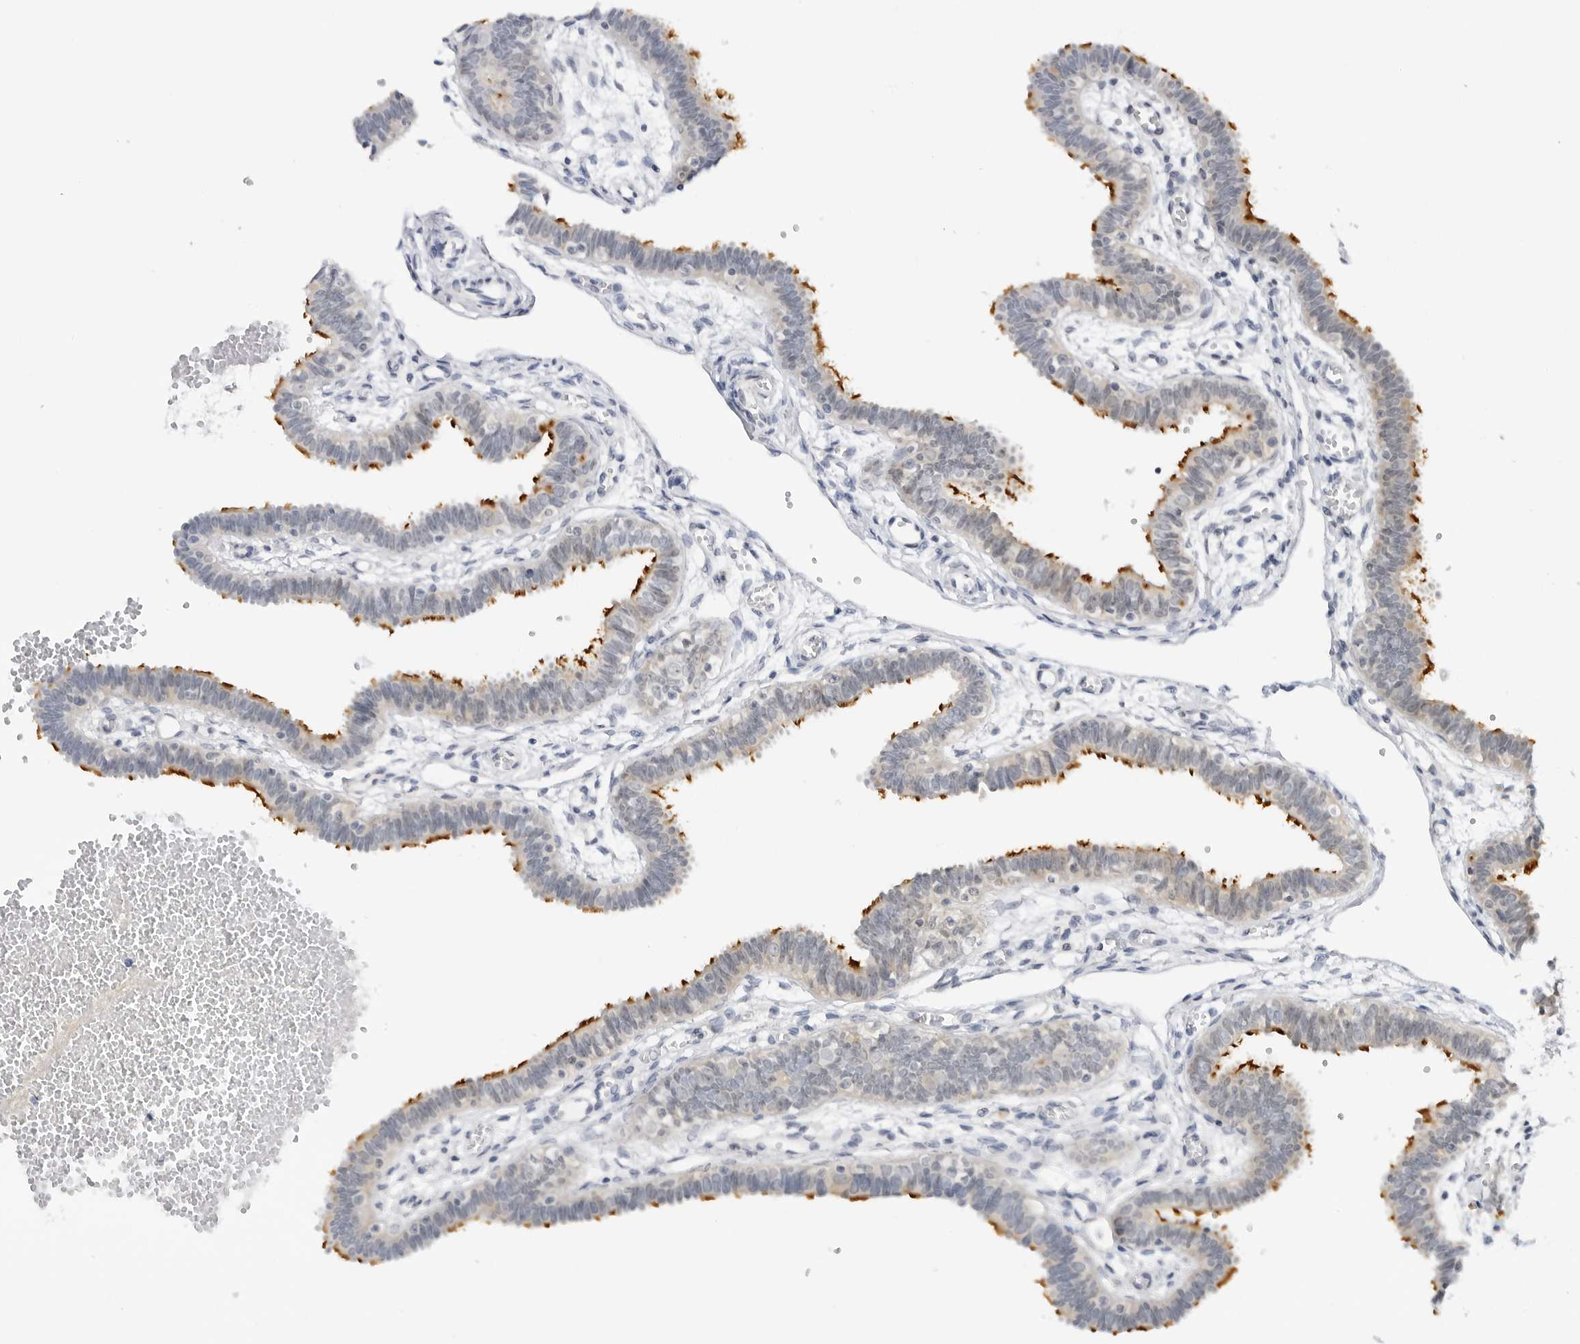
{"staining": {"intensity": "strong", "quantity": "<25%", "location": "cytoplasmic/membranous"}, "tissue": "fallopian tube", "cell_type": "Glandular cells", "image_type": "normal", "snomed": [{"axis": "morphology", "description": "Normal tissue, NOS"}, {"axis": "topography", "description": "Fallopian tube"}, {"axis": "topography", "description": "Placenta"}], "caption": "Approximately <25% of glandular cells in benign human fallopian tube show strong cytoplasmic/membranous protein expression as visualized by brown immunohistochemical staining.", "gene": "MAP2K5", "patient": {"sex": "female", "age": 32}}